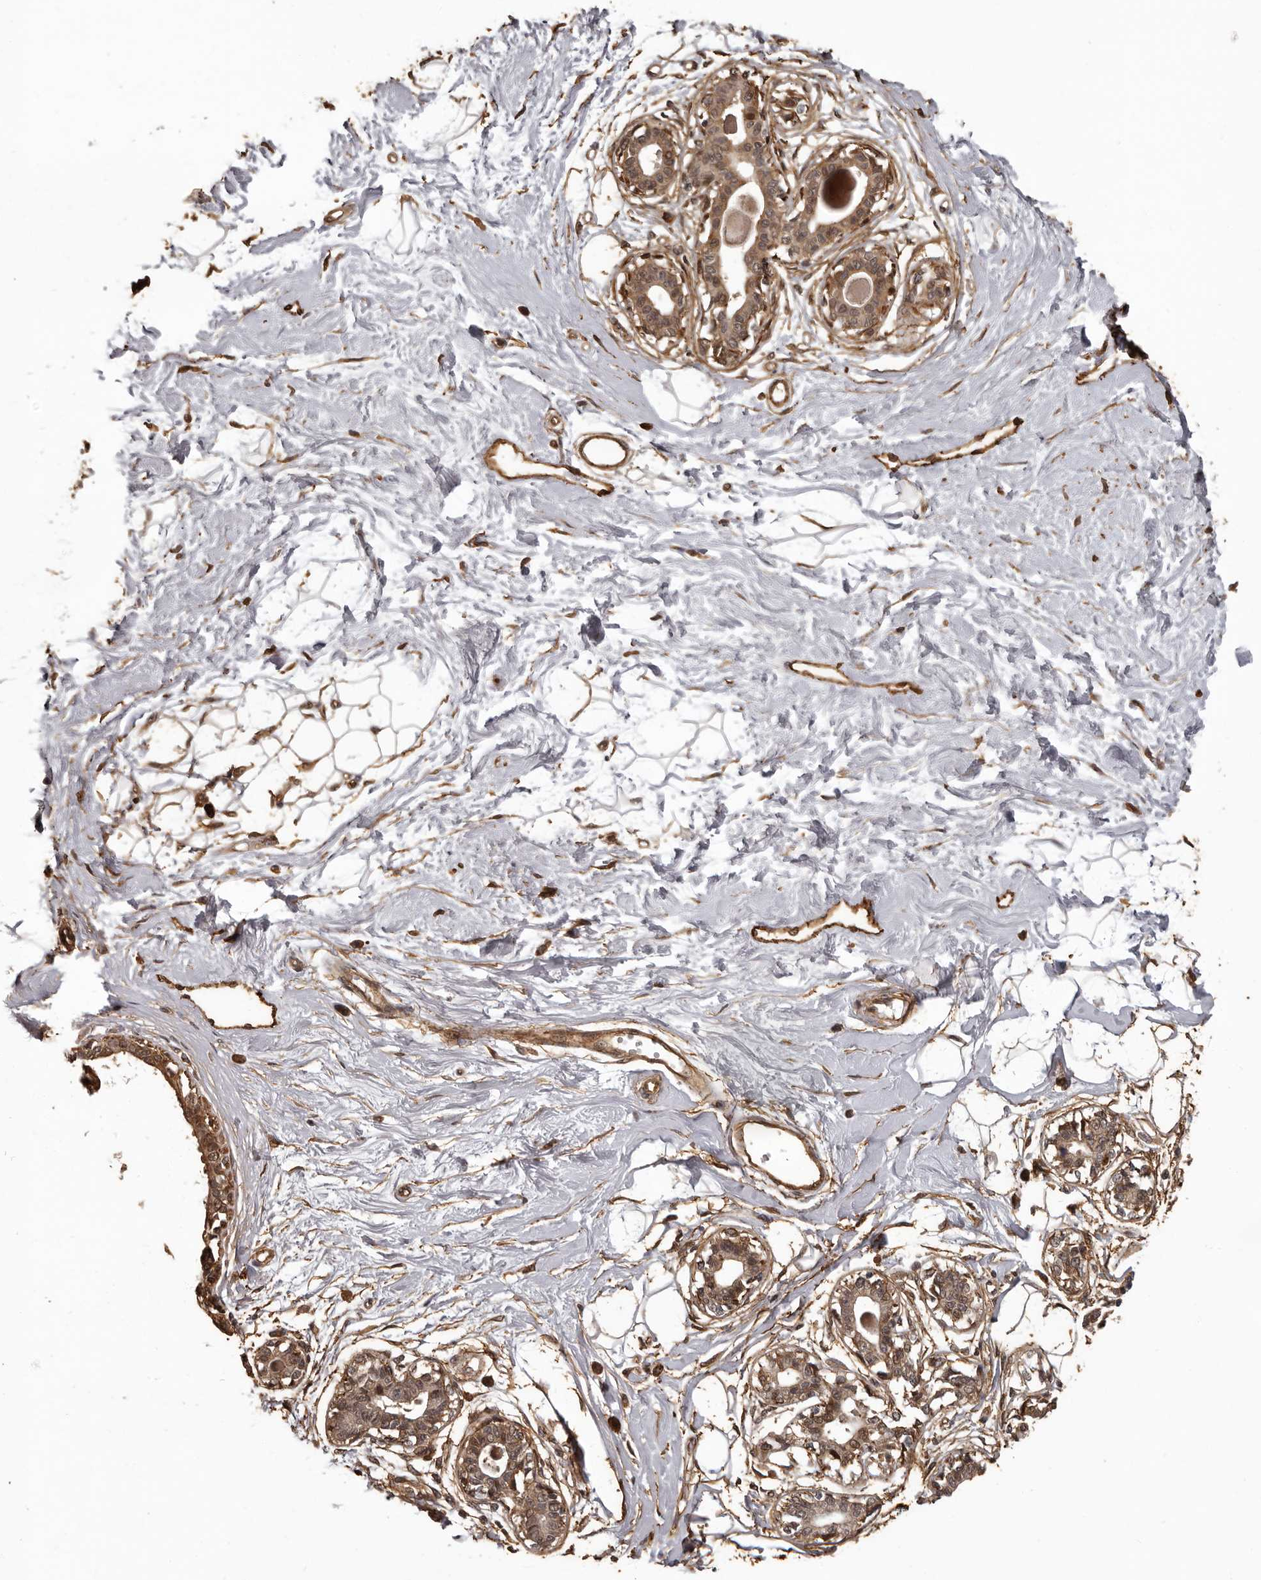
{"staining": {"intensity": "weak", "quantity": "25%-75%", "location": "cytoplasmic/membranous"}, "tissue": "breast", "cell_type": "Adipocytes", "image_type": "normal", "snomed": [{"axis": "morphology", "description": "Normal tissue, NOS"}, {"axis": "topography", "description": "Breast"}], "caption": "Weak cytoplasmic/membranous positivity is identified in about 25%-75% of adipocytes in benign breast.", "gene": "SLITRK6", "patient": {"sex": "female", "age": 45}}